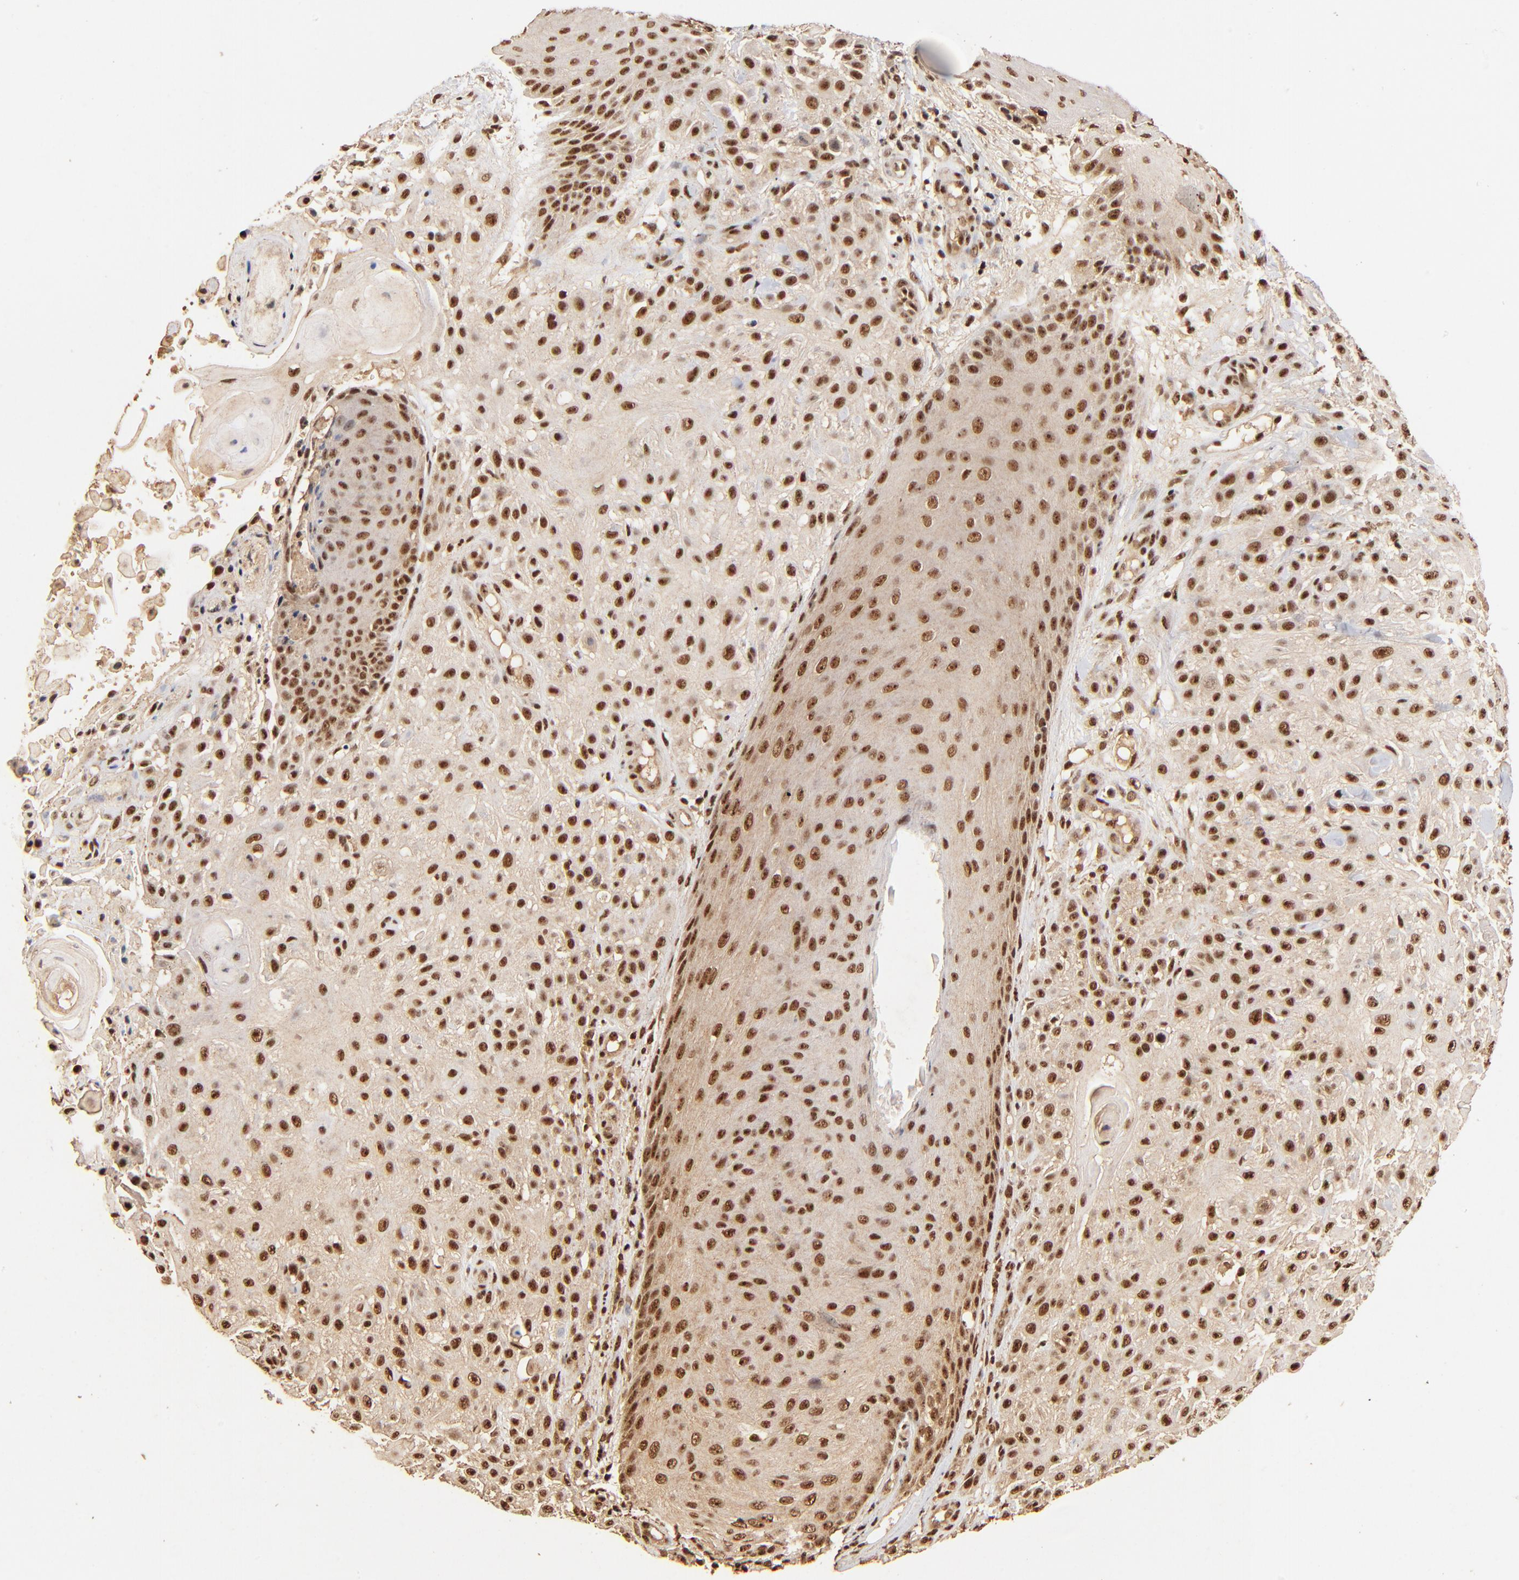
{"staining": {"intensity": "strong", "quantity": ">75%", "location": "cytoplasmic/membranous,nuclear"}, "tissue": "skin cancer", "cell_type": "Tumor cells", "image_type": "cancer", "snomed": [{"axis": "morphology", "description": "Squamous cell carcinoma, NOS"}, {"axis": "topography", "description": "Skin"}], "caption": "This is a photomicrograph of IHC staining of skin cancer (squamous cell carcinoma), which shows strong positivity in the cytoplasmic/membranous and nuclear of tumor cells.", "gene": "MED12", "patient": {"sex": "female", "age": 42}}